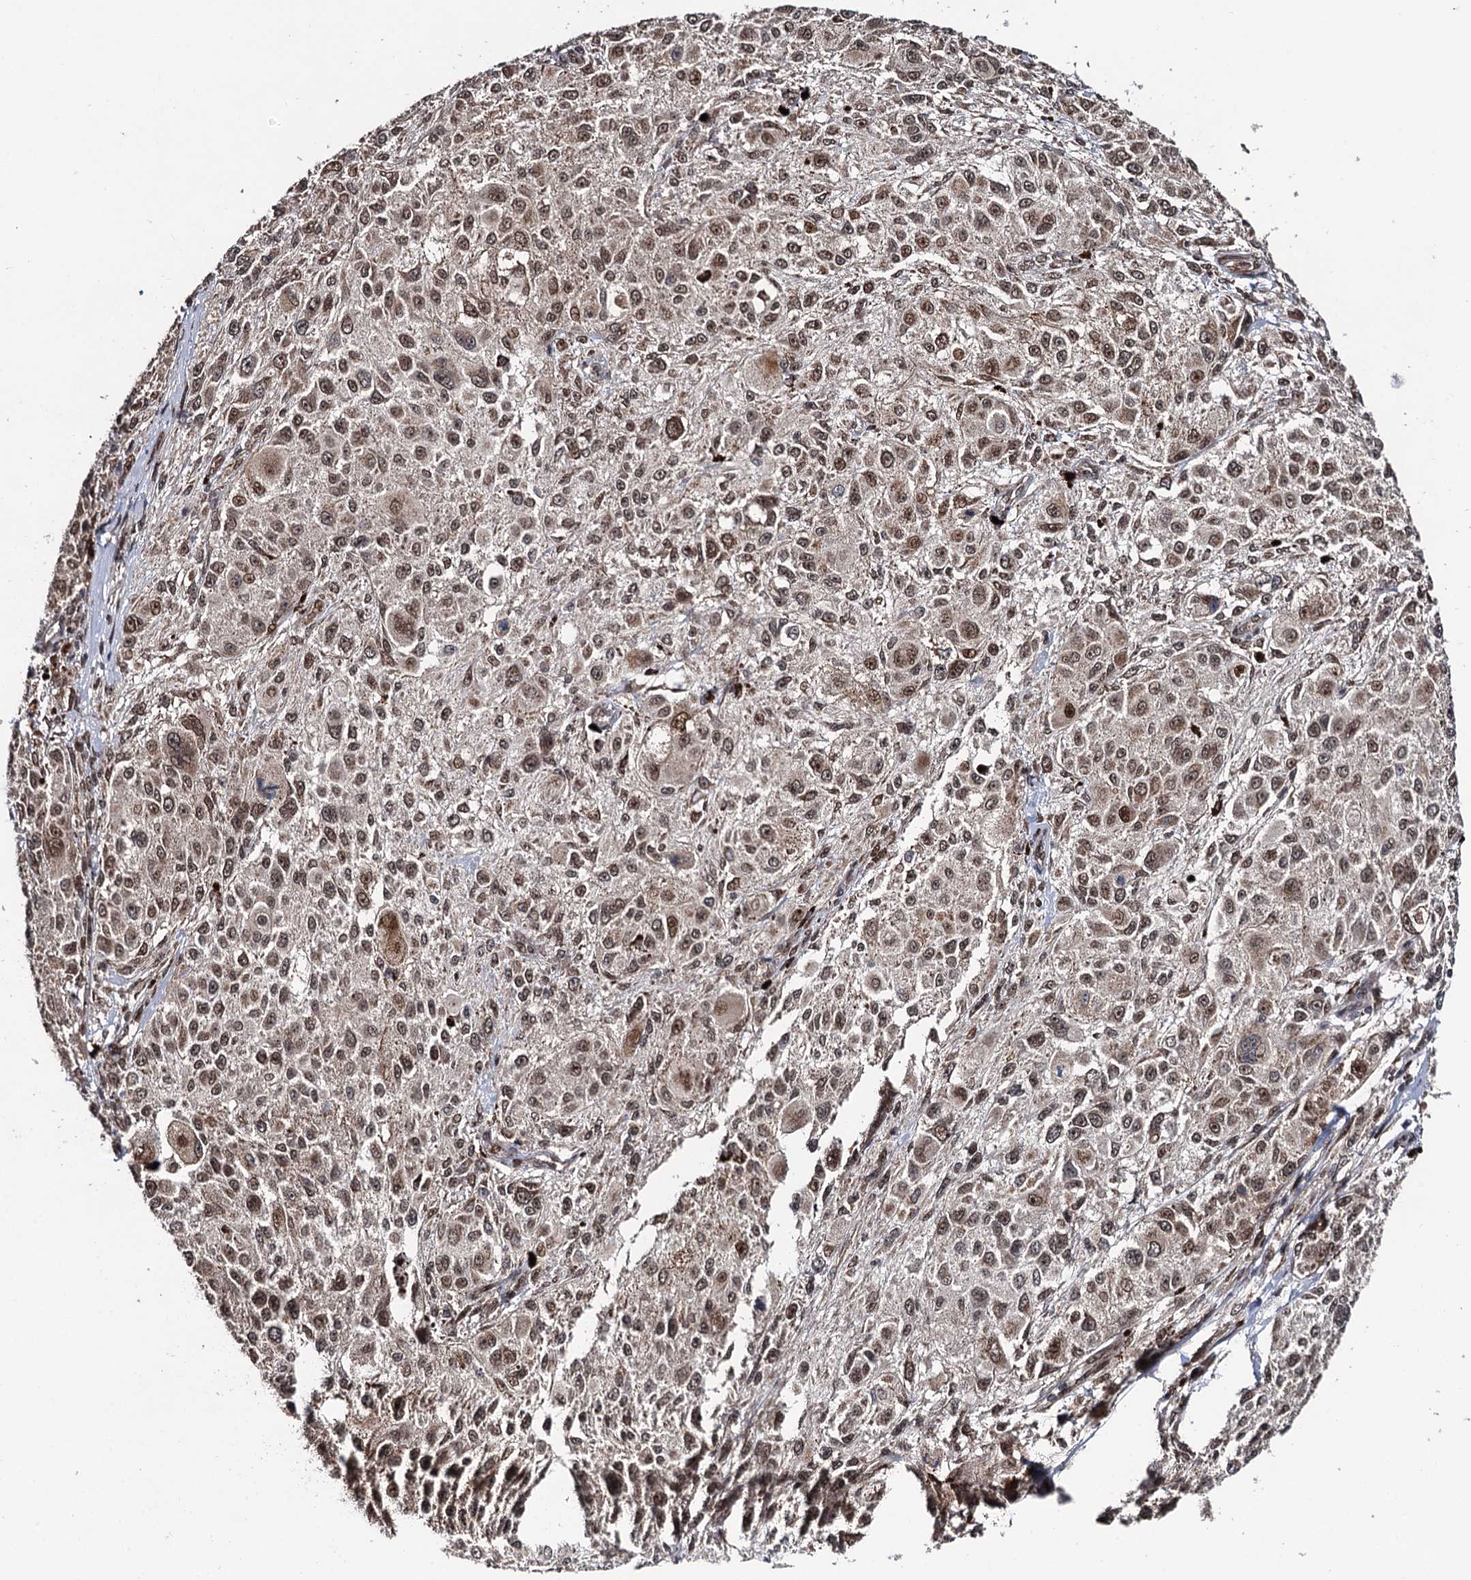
{"staining": {"intensity": "moderate", "quantity": ">75%", "location": "nuclear"}, "tissue": "melanoma", "cell_type": "Tumor cells", "image_type": "cancer", "snomed": [{"axis": "morphology", "description": "Necrosis, NOS"}, {"axis": "morphology", "description": "Malignant melanoma, NOS"}, {"axis": "topography", "description": "Skin"}], "caption": "Immunohistochemical staining of human malignant melanoma exhibits medium levels of moderate nuclear protein expression in approximately >75% of tumor cells.", "gene": "LRRC63", "patient": {"sex": "female", "age": 87}}